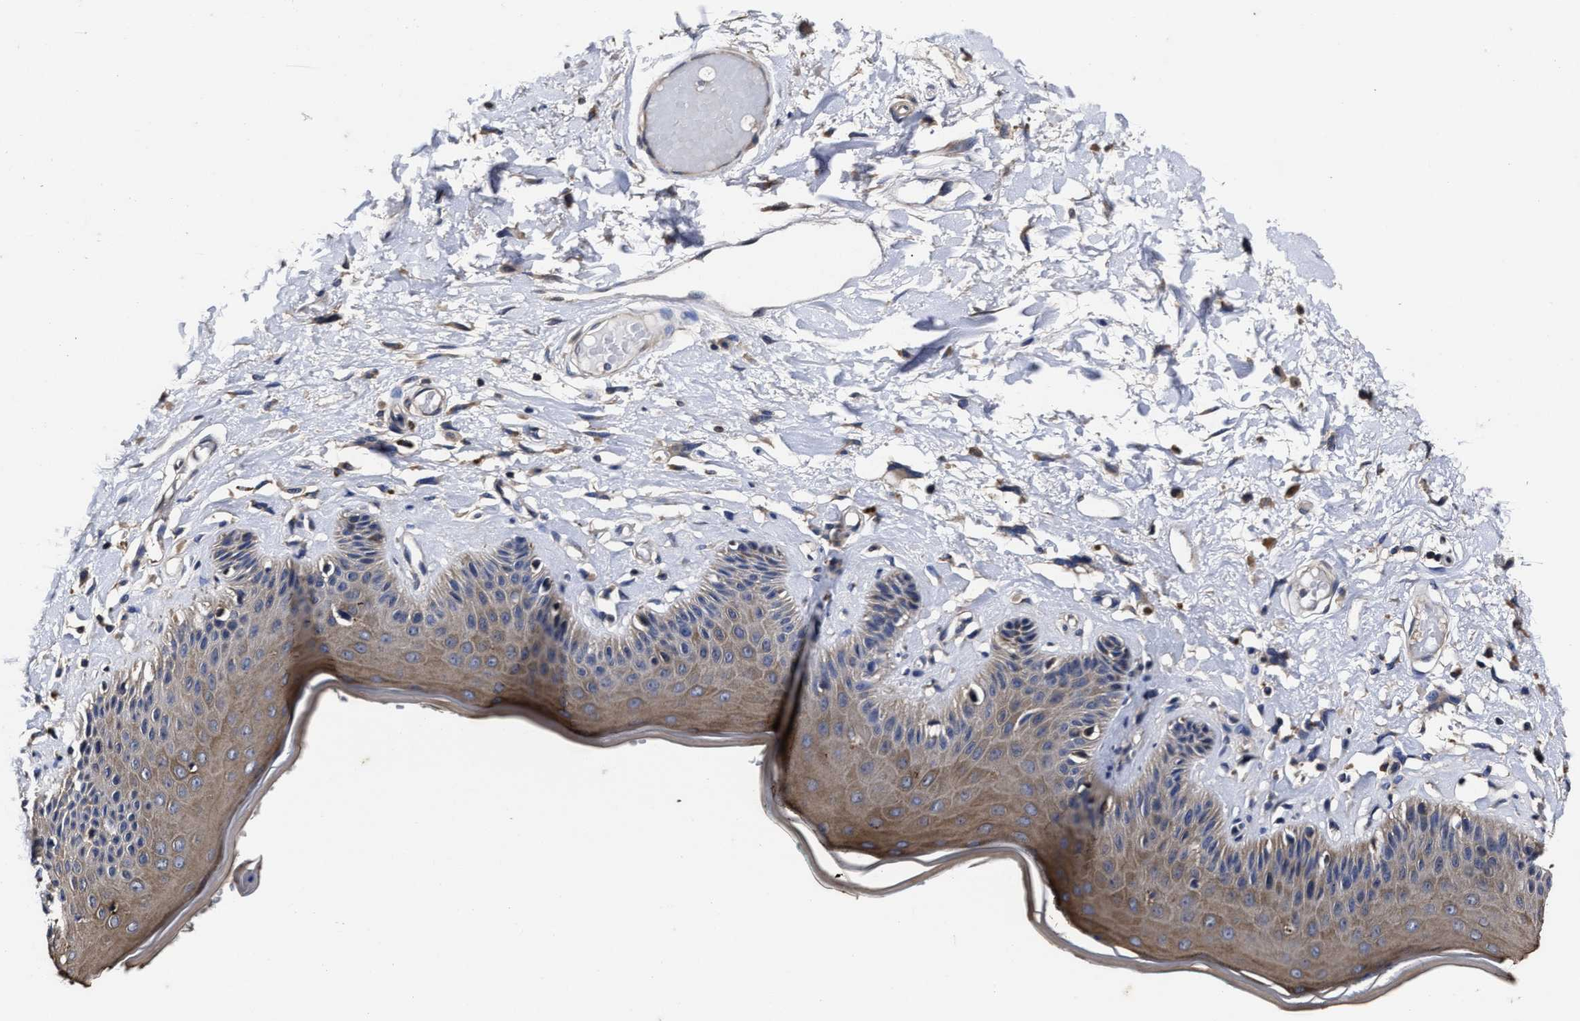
{"staining": {"intensity": "moderate", "quantity": ">75%", "location": "cytoplasmic/membranous"}, "tissue": "skin", "cell_type": "Epidermal cells", "image_type": "normal", "snomed": [{"axis": "morphology", "description": "Normal tissue, NOS"}, {"axis": "topography", "description": "Vulva"}], "caption": "Protein staining of unremarkable skin reveals moderate cytoplasmic/membranous staining in approximately >75% of epidermal cells.", "gene": "AVEN", "patient": {"sex": "female", "age": 73}}